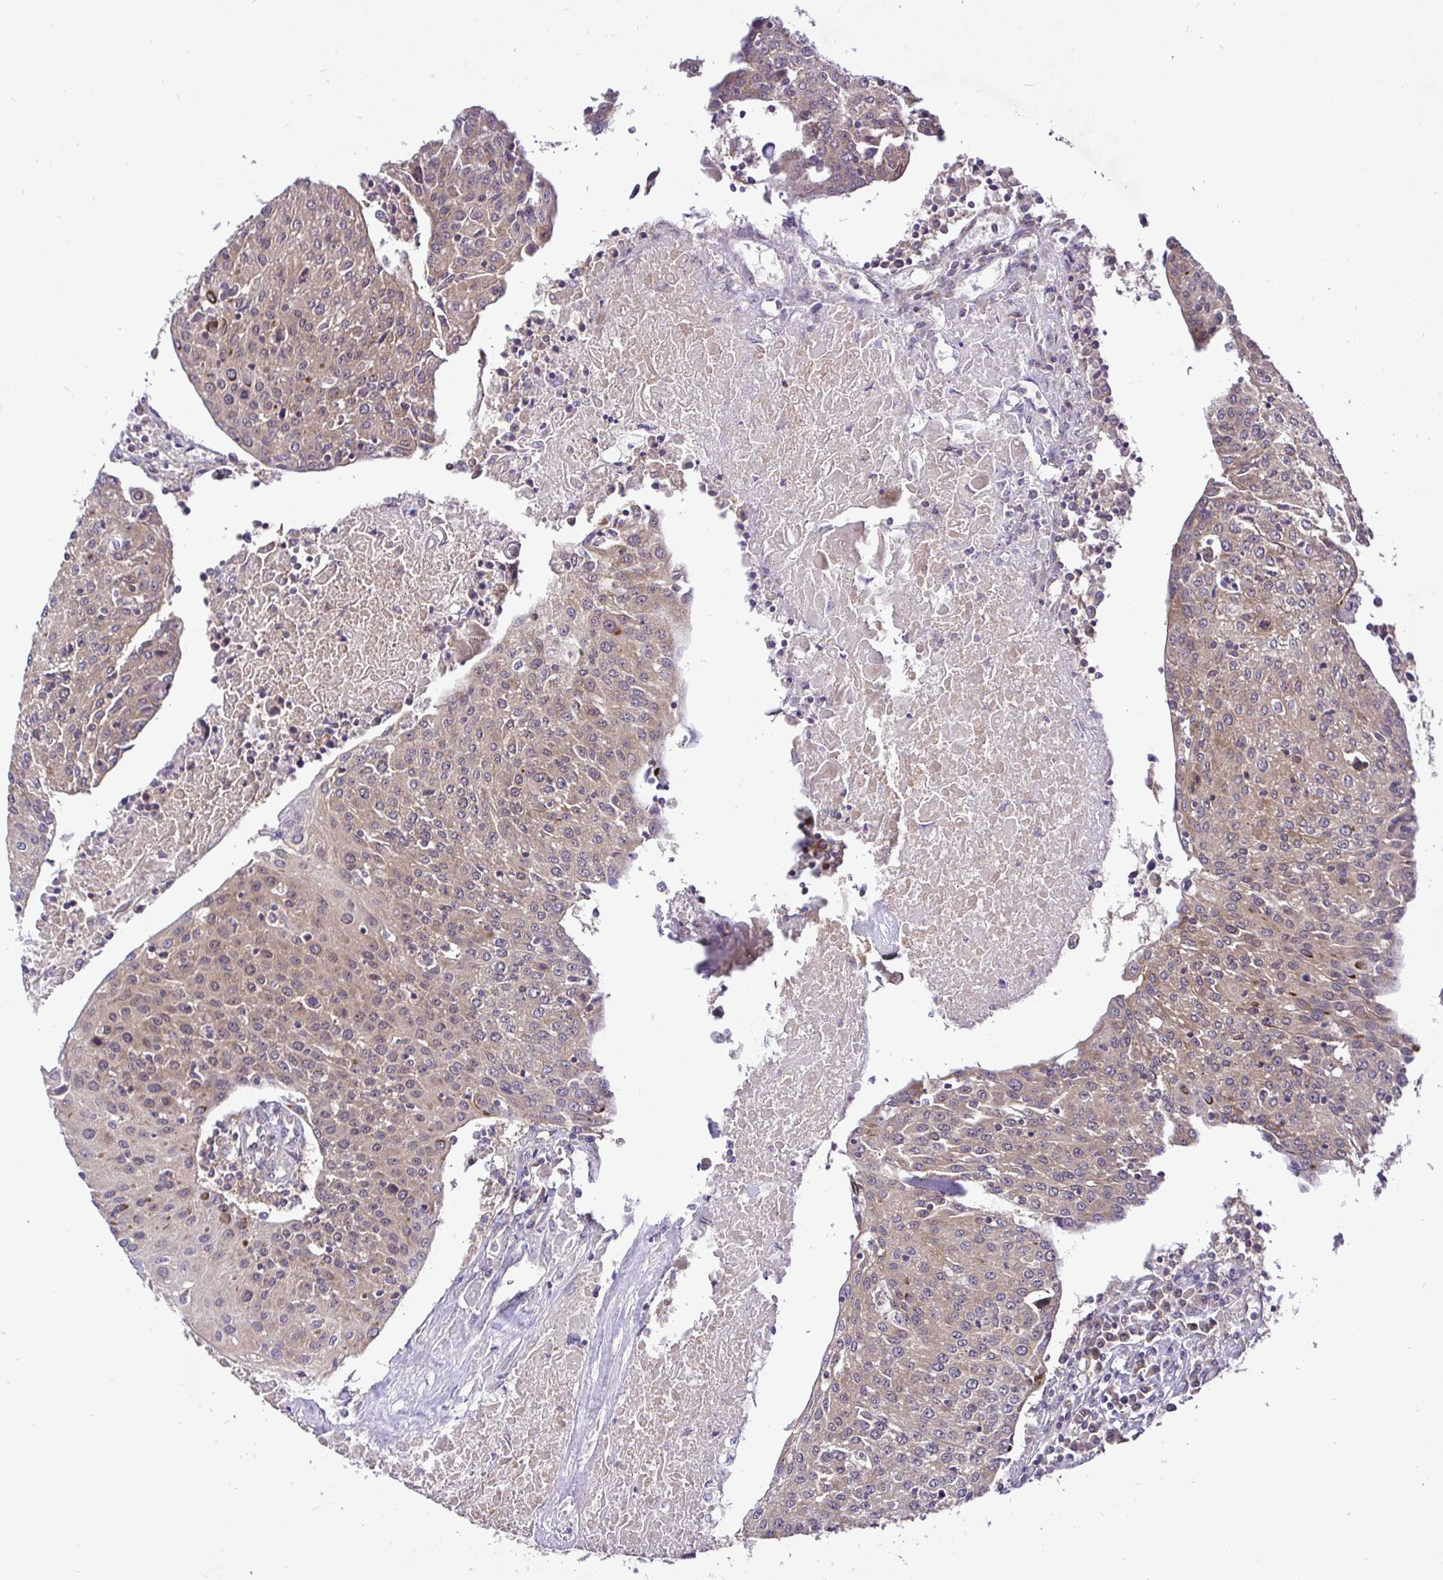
{"staining": {"intensity": "weak", "quantity": ">75%", "location": "cytoplasmic/membranous,nuclear"}, "tissue": "urothelial cancer", "cell_type": "Tumor cells", "image_type": "cancer", "snomed": [{"axis": "morphology", "description": "Urothelial carcinoma, High grade"}, {"axis": "topography", "description": "Urinary bladder"}], "caption": "Immunohistochemical staining of urothelial carcinoma (high-grade) exhibits low levels of weak cytoplasmic/membranous and nuclear staining in about >75% of tumor cells.", "gene": "UBE2M", "patient": {"sex": "female", "age": 85}}